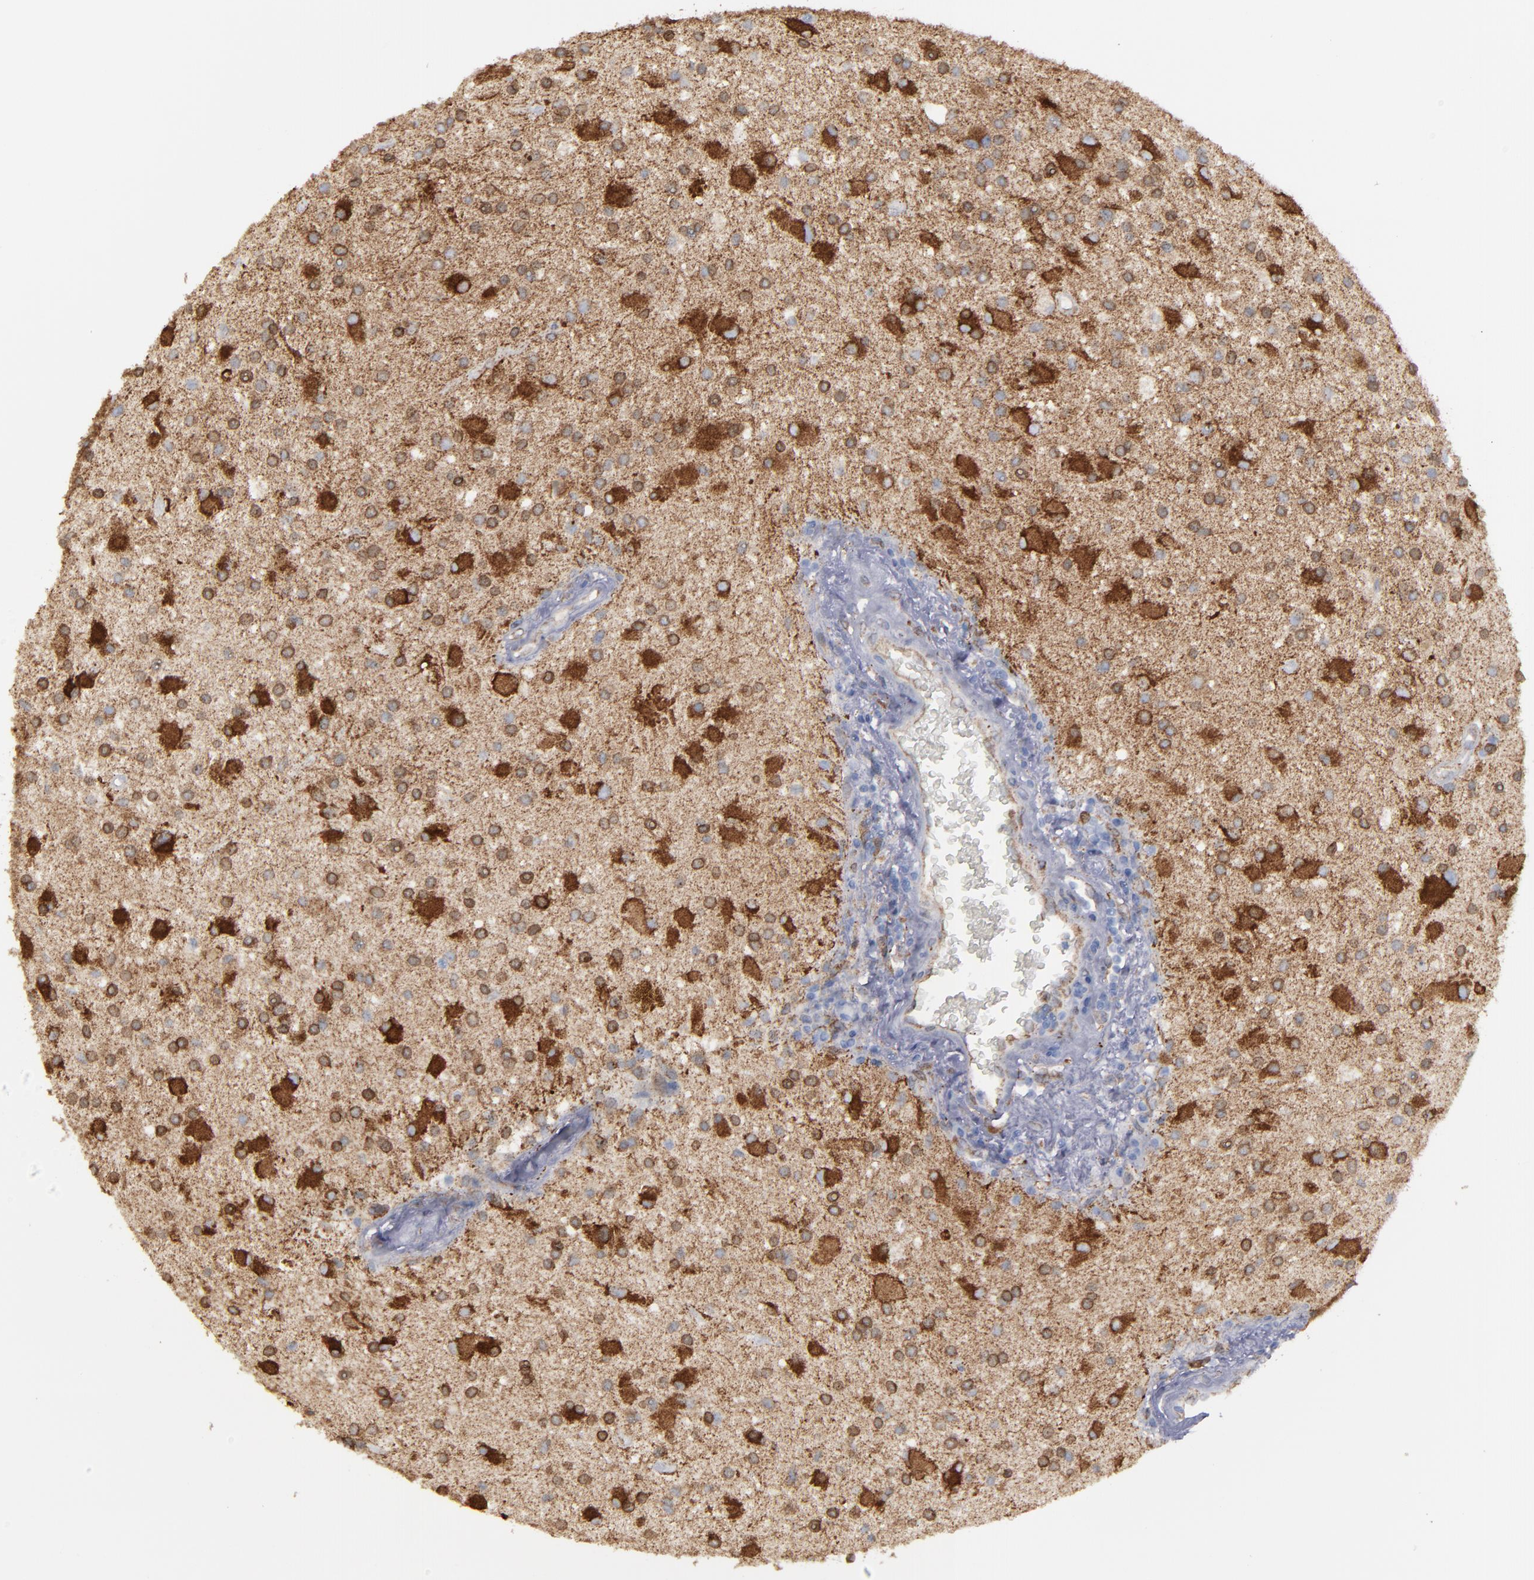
{"staining": {"intensity": "strong", "quantity": "25%-75%", "location": "cytoplasmic/membranous"}, "tissue": "glioma", "cell_type": "Tumor cells", "image_type": "cancer", "snomed": [{"axis": "morphology", "description": "Glioma, malignant, Low grade"}, {"axis": "topography", "description": "Brain"}], "caption": "There is high levels of strong cytoplasmic/membranous positivity in tumor cells of glioma, as demonstrated by immunohistochemical staining (brown color).", "gene": "ERLIN2", "patient": {"sex": "male", "age": 58}}